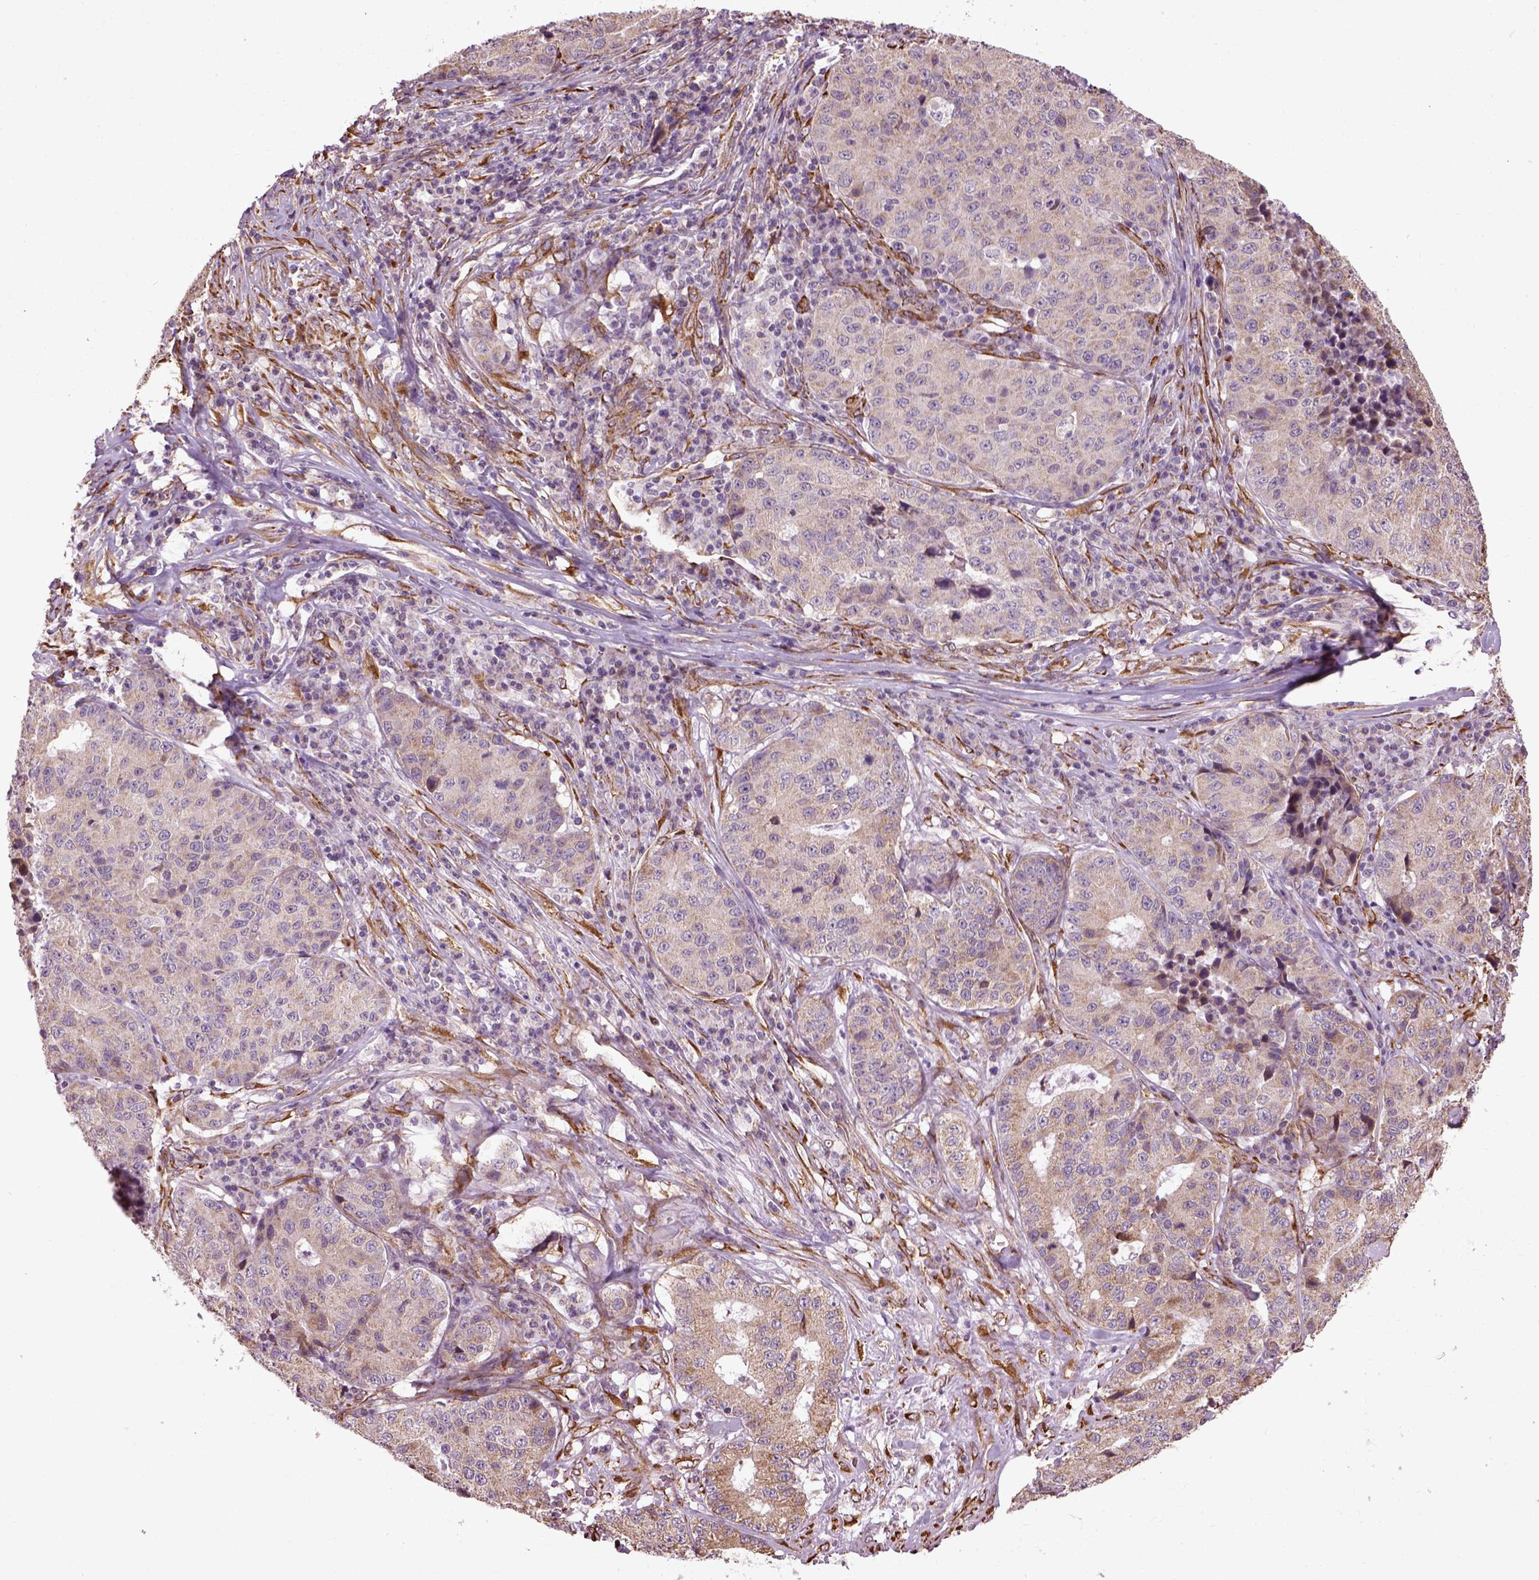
{"staining": {"intensity": "moderate", "quantity": ">75%", "location": "cytoplasmic/membranous"}, "tissue": "stomach cancer", "cell_type": "Tumor cells", "image_type": "cancer", "snomed": [{"axis": "morphology", "description": "Adenocarcinoma, NOS"}, {"axis": "topography", "description": "Stomach"}], "caption": "Stomach cancer stained with immunohistochemistry demonstrates moderate cytoplasmic/membranous staining in approximately >75% of tumor cells. (IHC, brightfield microscopy, high magnification).", "gene": "XK", "patient": {"sex": "male", "age": 71}}